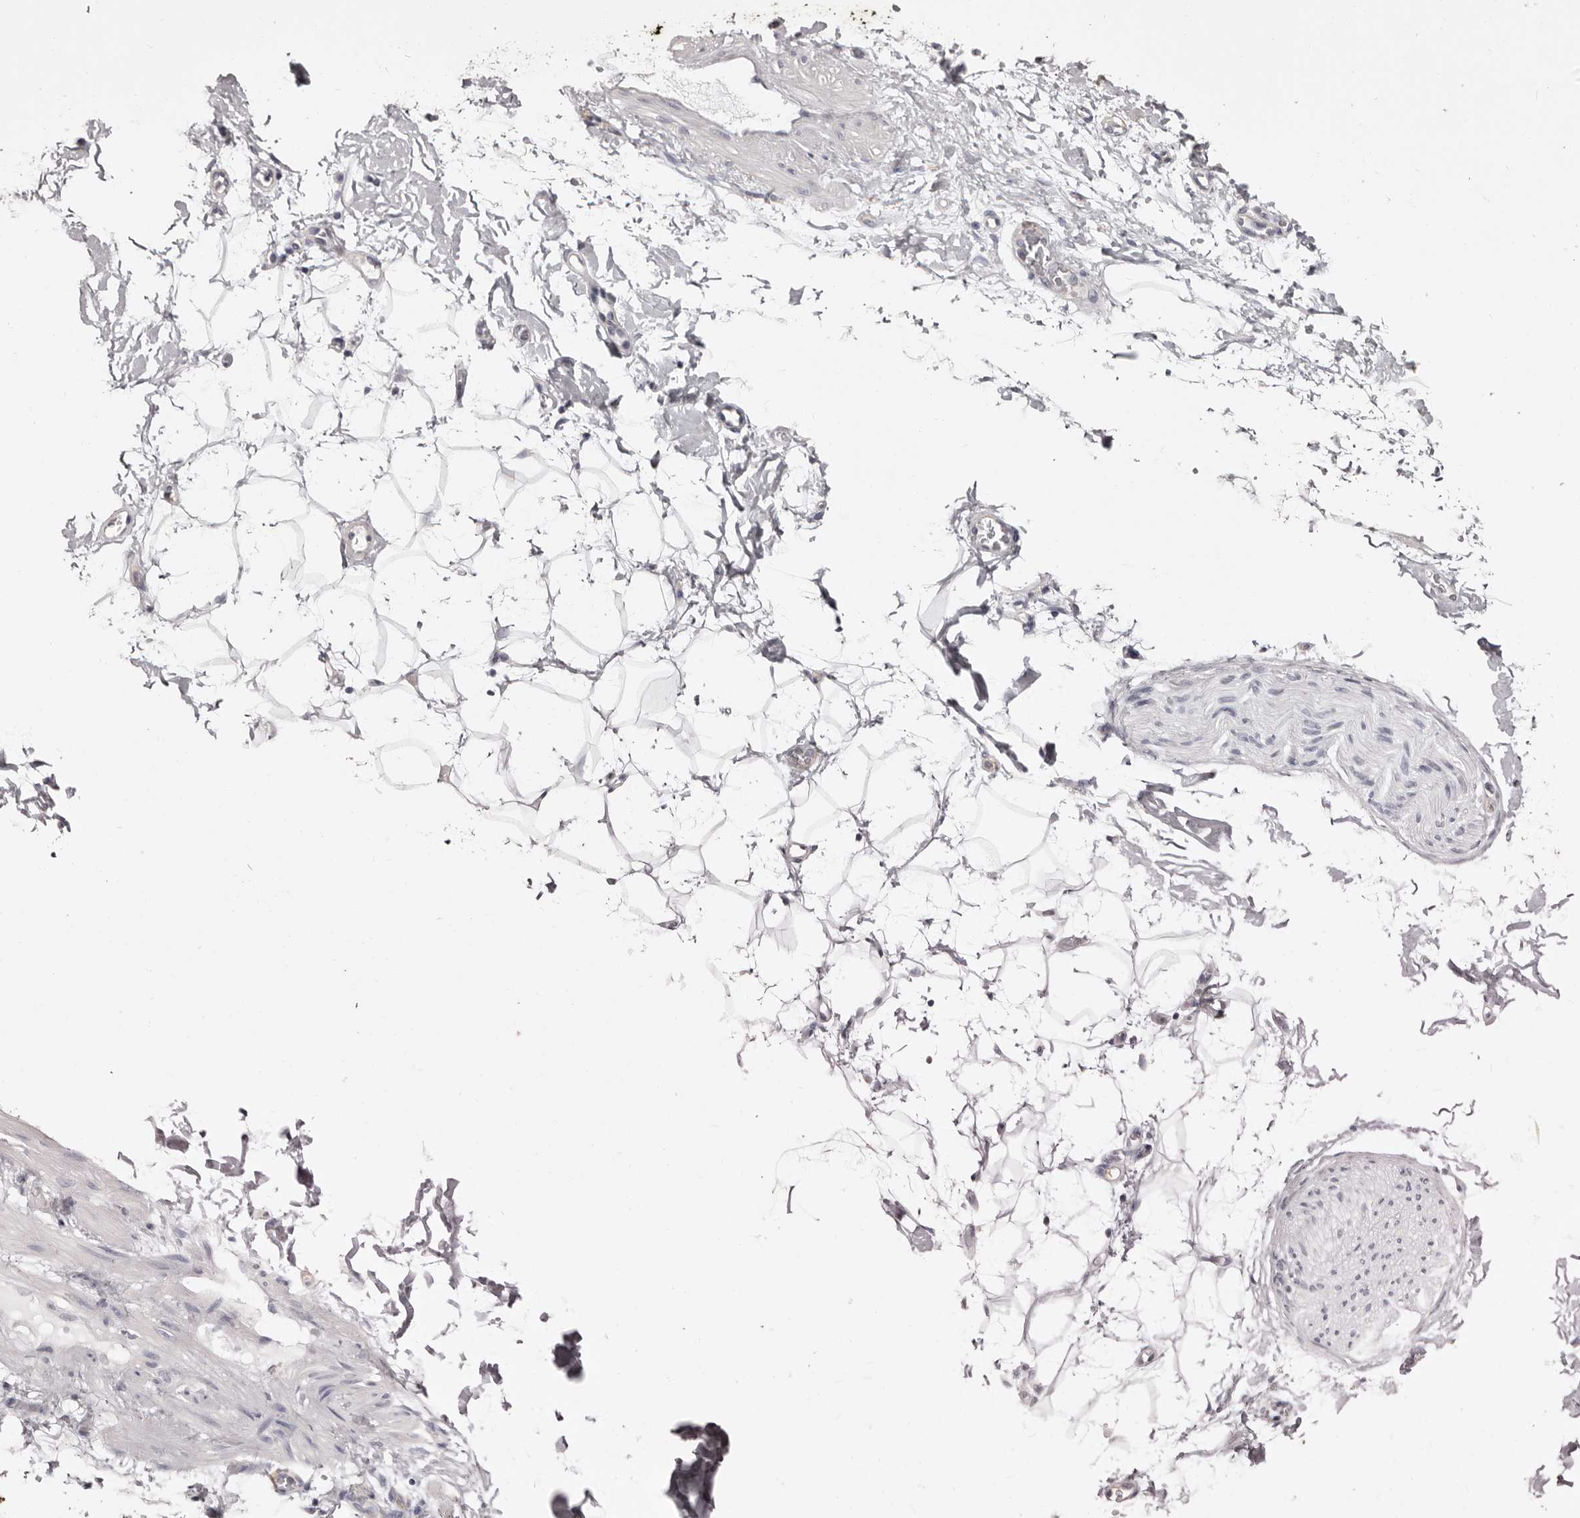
{"staining": {"intensity": "negative", "quantity": "none", "location": "none"}, "tissue": "adipose tissue", "cell_type": "Adipocytes", "image_type": "normal", "snomed": [{"axis": "morphology", "description": "Normal tissue, NOS"}, {"axis": "morphology", "description": "Adenocarcinoma, NOS"}, {"axis": "topography", "description": "Pancreas"}, {"axis": "topography", "description": "Peripheral nerve tissue"}], "caption": "IHC of benign adipose tissue reveals no staining in adipocytes.", "gene": "LAD1", "patient": {"sex": "male", "age": 59}}